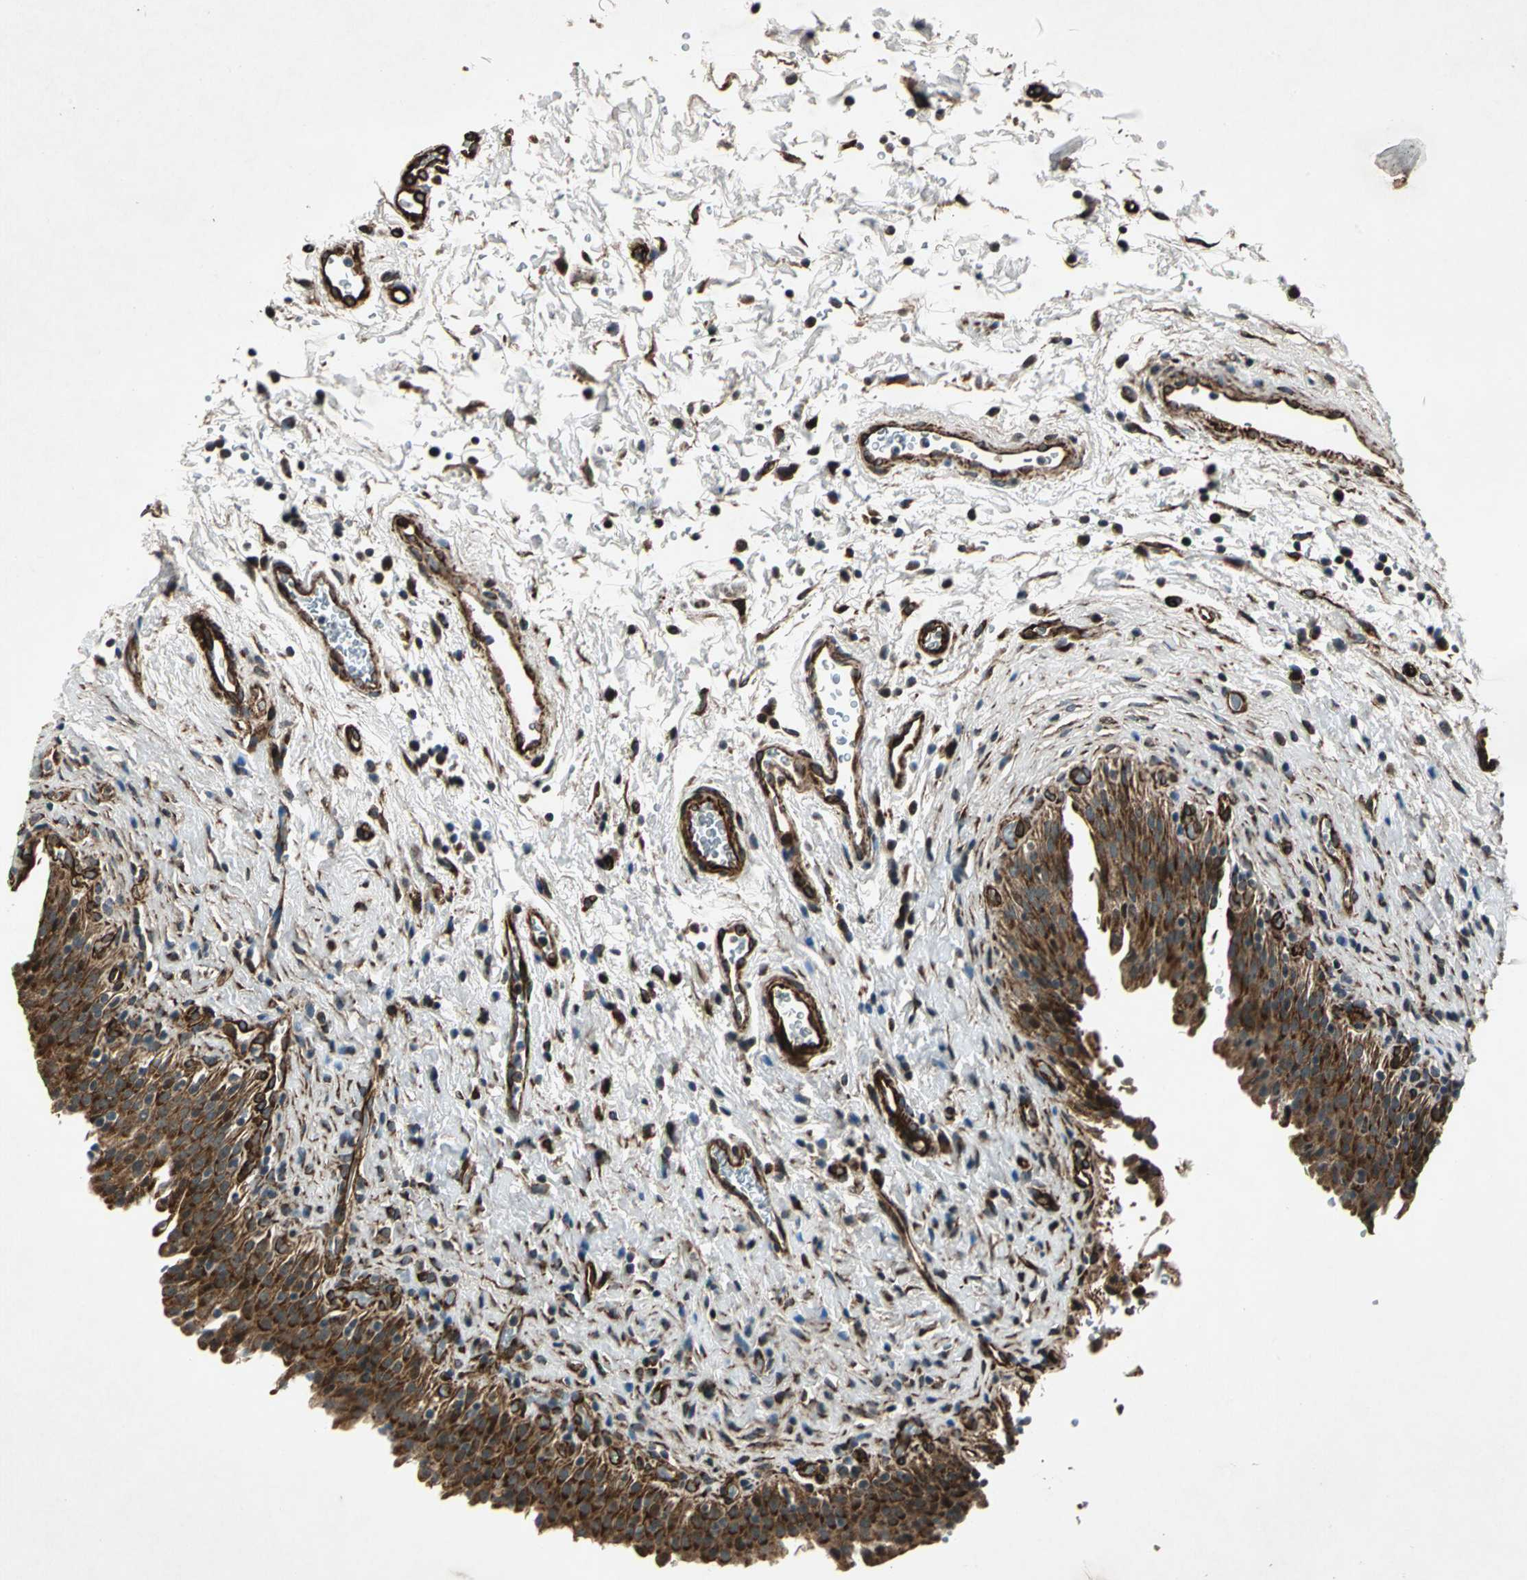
{"staining": {"intensity": "strong", "quantity": ">75%", "location": "cytoplasmic/membranous"}, "tissue": "urinary bladder", "cell_type": "Urothelial cells", "image_type": "normal", "snomed": [{"axis": "morphology", "description": "Normal tissue, NOS"}, {"axis": "topography", "description": "Urinary bladder"}], "caption": "Brown immunohistochemical staining in normal human urinary bladder demonstrates strong cytoplasmic/membranous expression in approximately >75% of urothelial cells. (DAB (3,3'-diaminobenzidine) IHC, brown staining for protein, blue staining for nuclei).", "gene": "EXD2", "patient": {"sex": "male", "age": 51}}